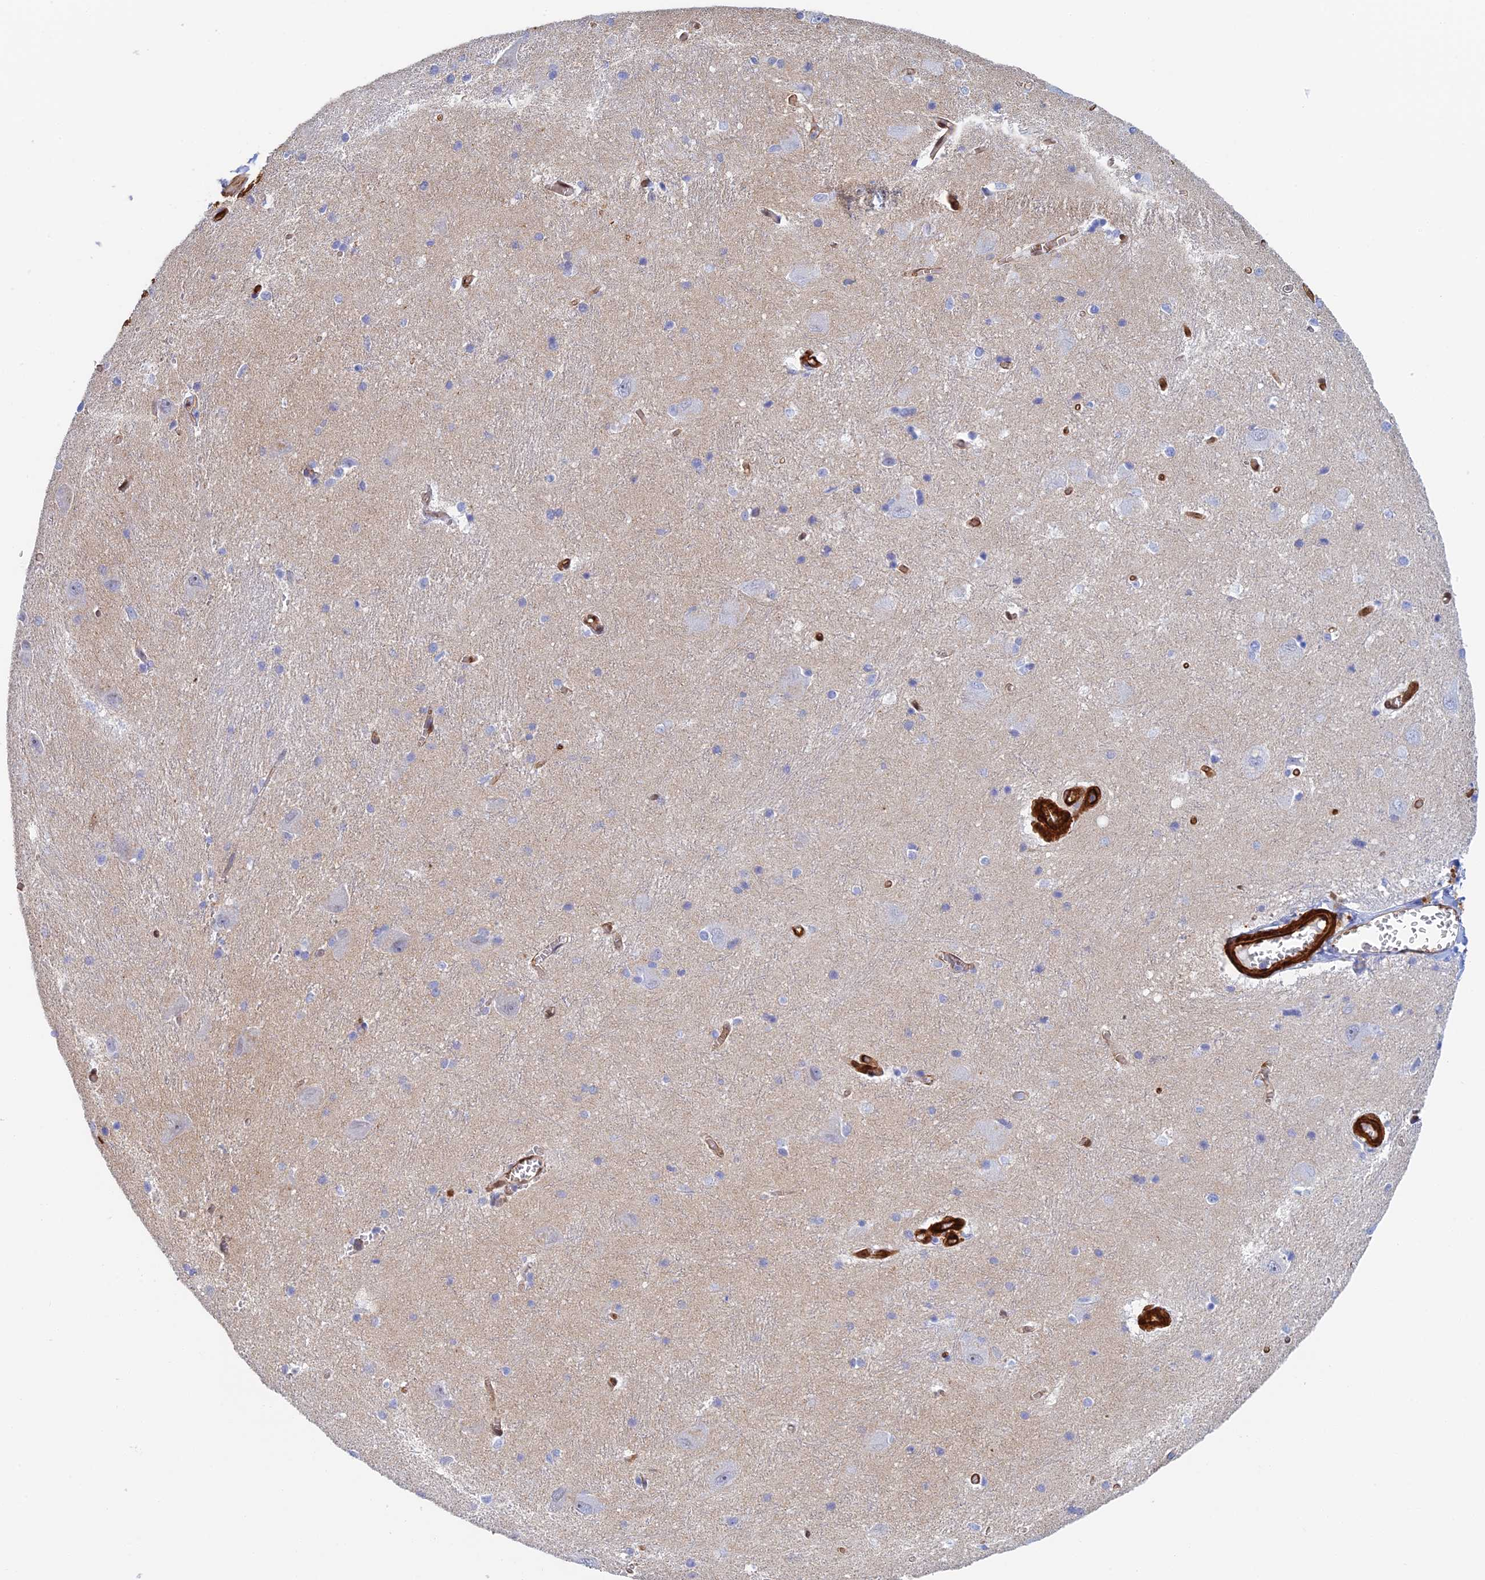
{"staining": {"intensity": "negative", "quantity": "none", "location": "none"}, "tissue": "caudate", "cell_type": "Glial cells", "image_type": "normal", "snomed": [{"axis": "morphology", "description": "Normal tissue, NOS"}, {"axis": "topography", "description": "Lateral ventricle wall"}], "caption": "DAB (3,3'-diaminobenzidine) immunohistochemical staining of unremarkable human caudate displays no significant expression in glial cells.", "gene": "CRIP2", "patient": {"sex": "male", "age": 37}}